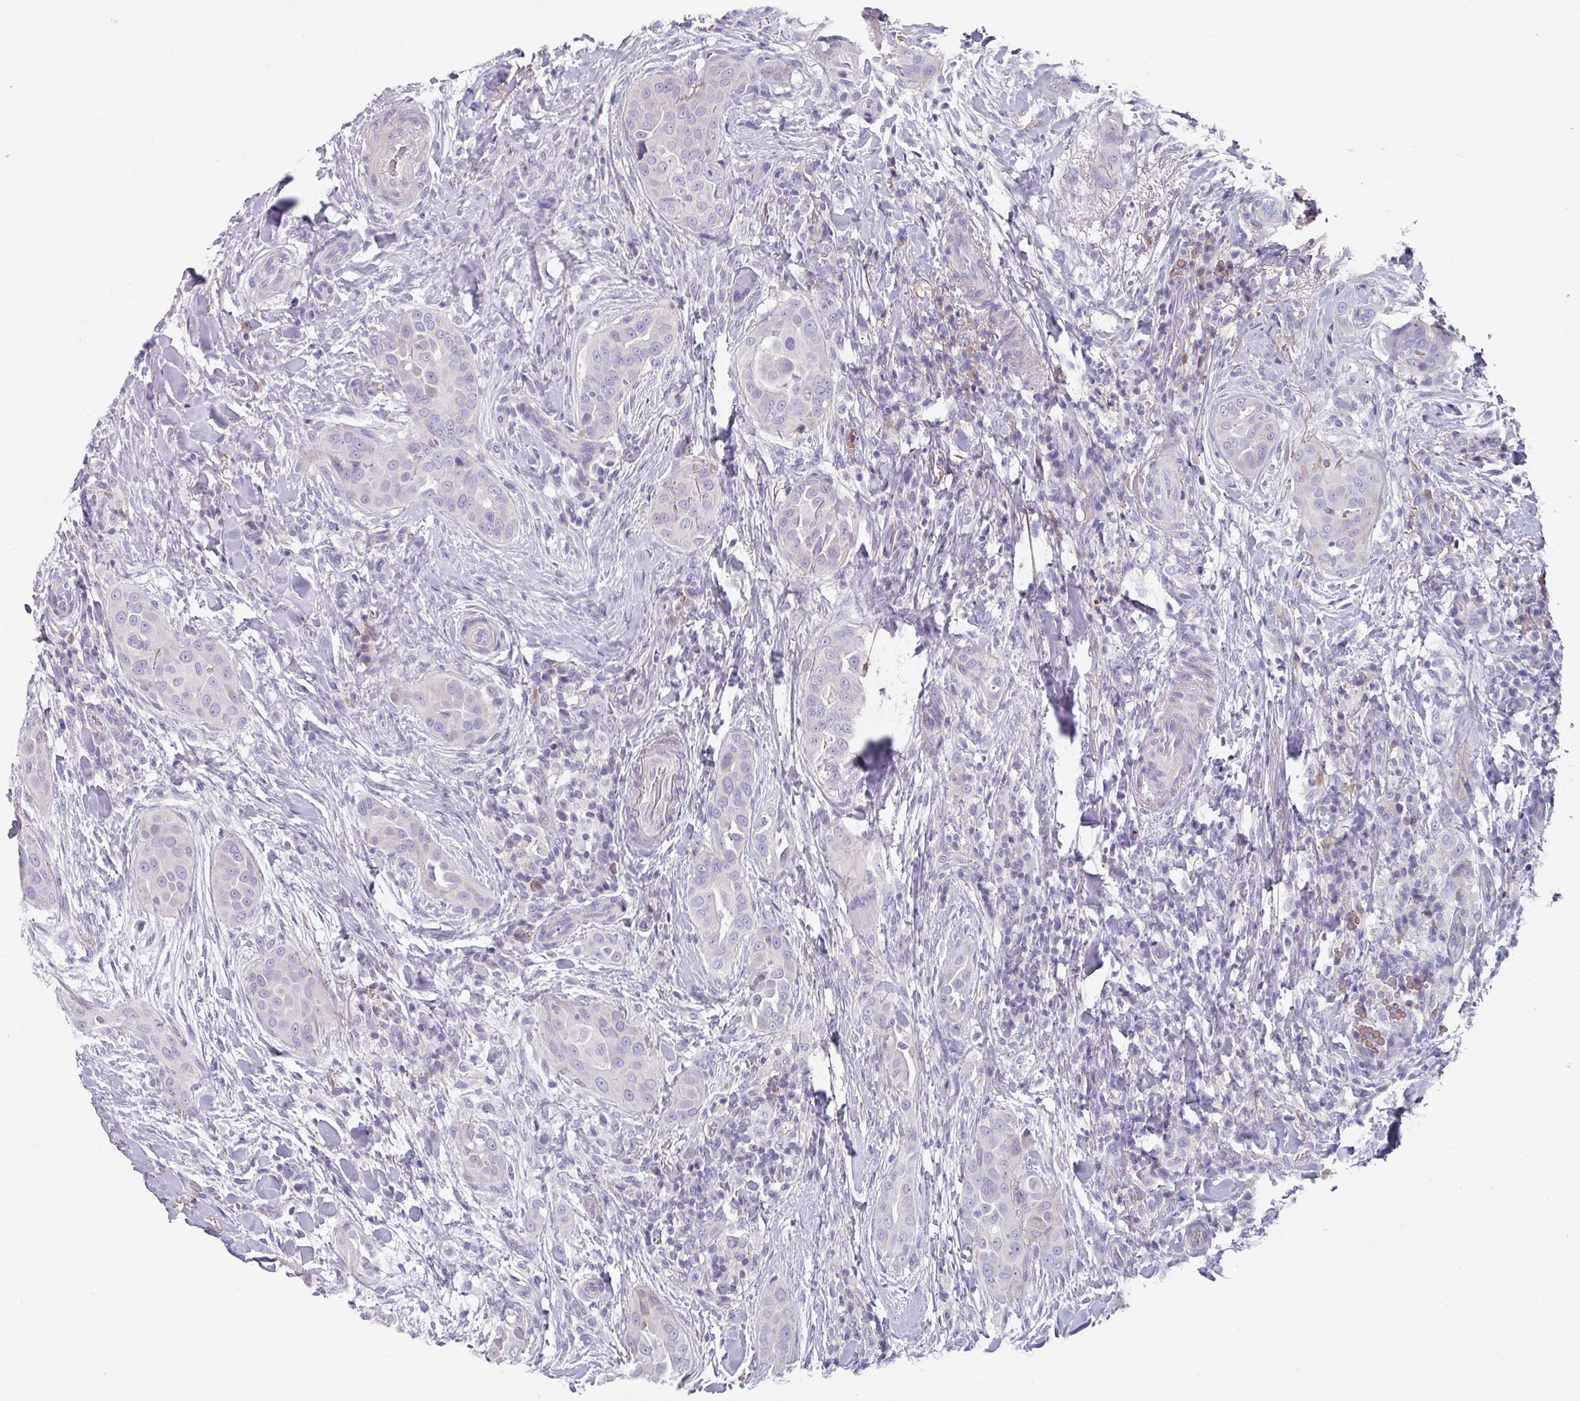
{"staining": {"intensity": "negative", "quantity": "none", "location": "none"}, "tissue": "thyroid cancer", "cell_type": "Tumor cells", "image_type": "cancer", "snomed": [{"axis": "morphology", "description": "Papillary adenocarcinoma, NOS"}, {"axis": "topography", "description": "Thyroid gland"}], "caption": "Image shows no protein staining in tumor cells of thyroid cancer tissue.", "gene": "TMEM132A", "patient": {"sex": "male", "age": 61}}